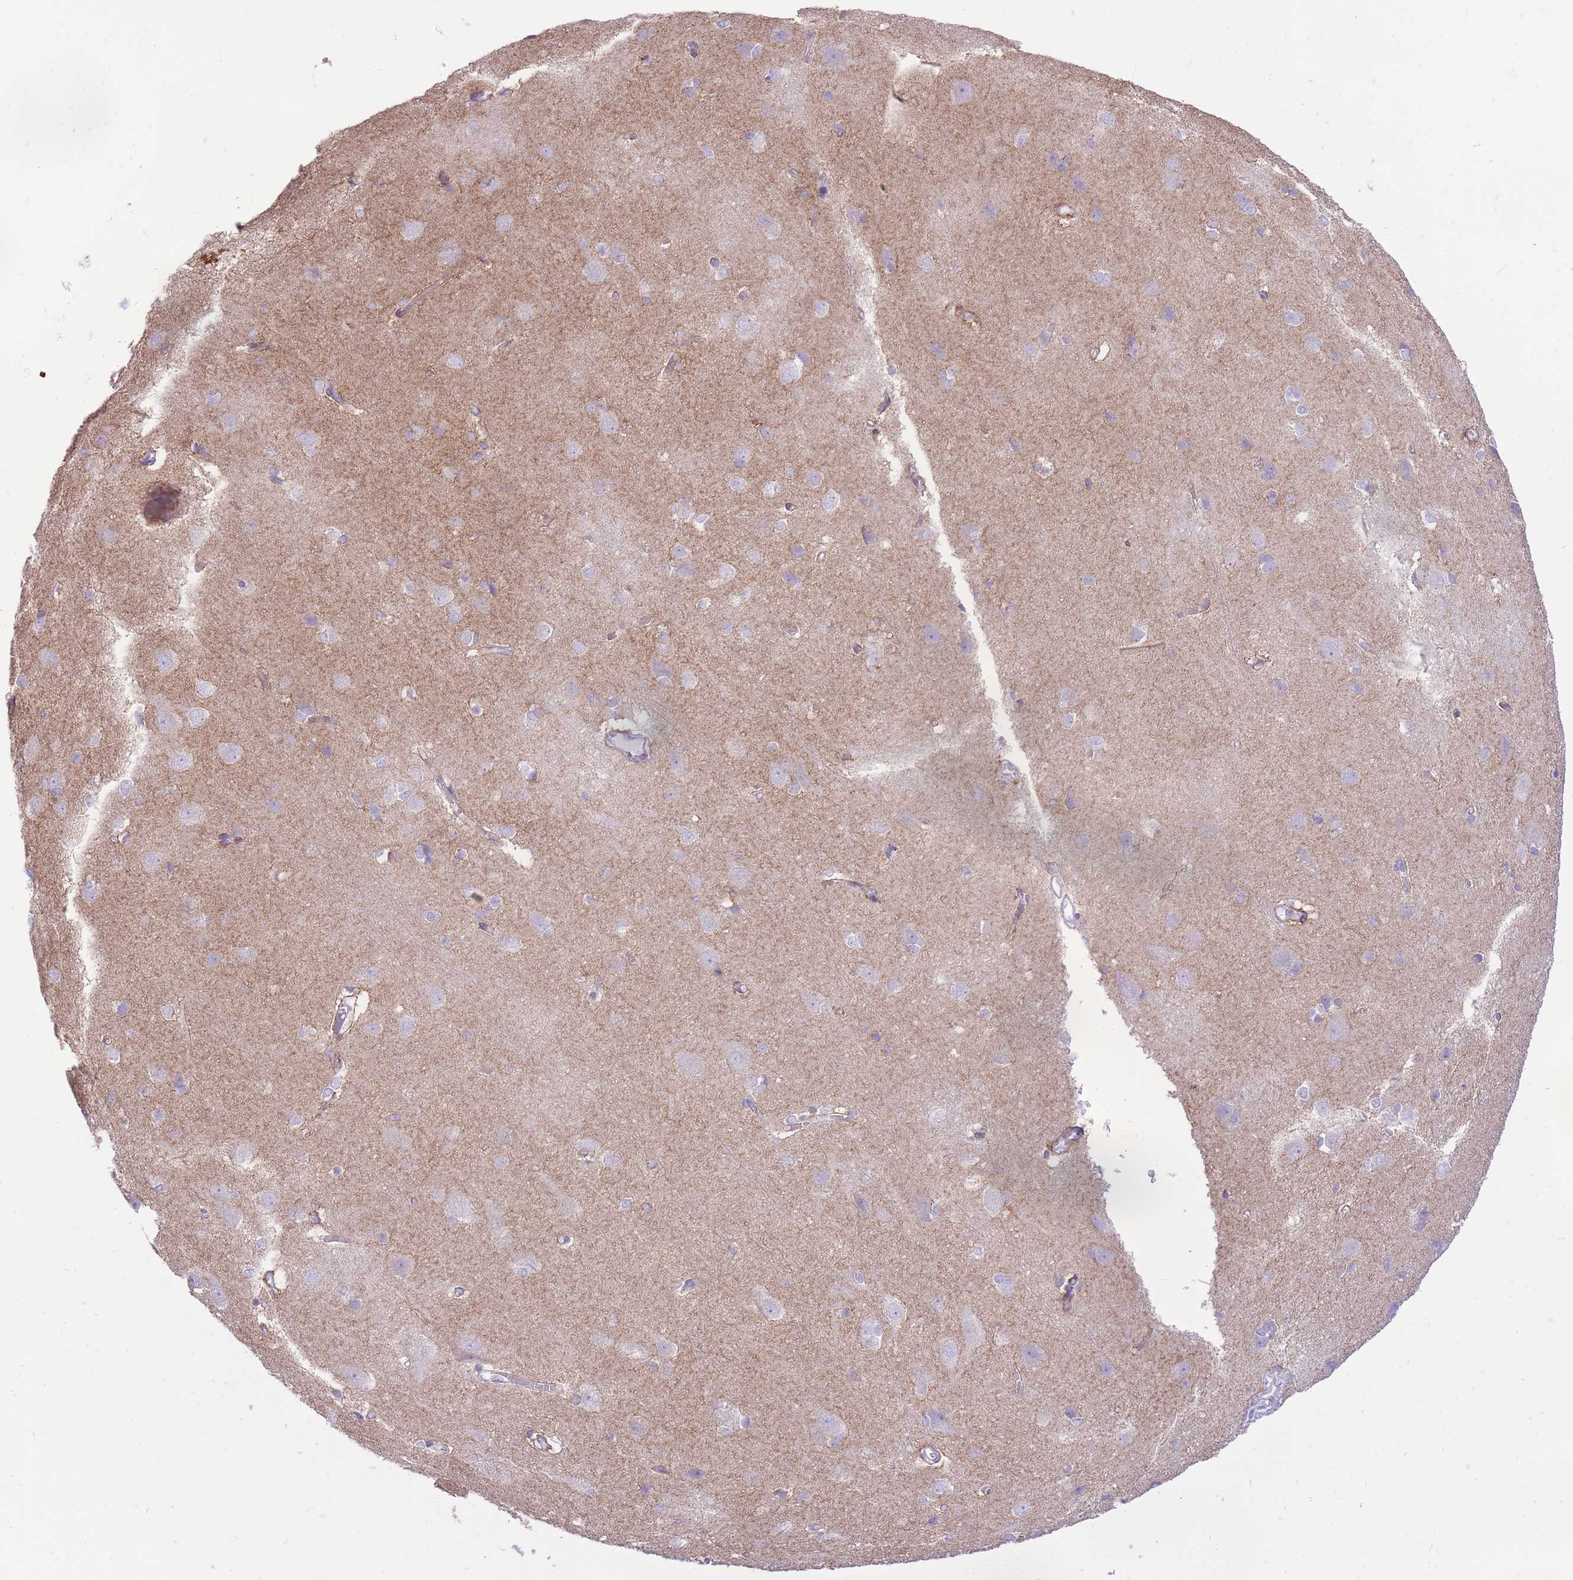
{"staining": {"intensity": "negative", "quantity": "none", "location": "none"}, "tissue": "cerebral cortex", "cell_type": "Endothelial cells", "image_type": "normal", "snomed": [{"axis": "morphology", "description": "Normal tissue, NOS"}, {"axis": "topography", "description": "Cerebral cortex"}], "caption": "IHC histopathology image of unremarkable human cerebral cortex stained for a protein (brown), which demonstrates no positivity in endothelial cells.", "gene": "SLC4A4", "patient": {"sex": "male", "age": 37}}